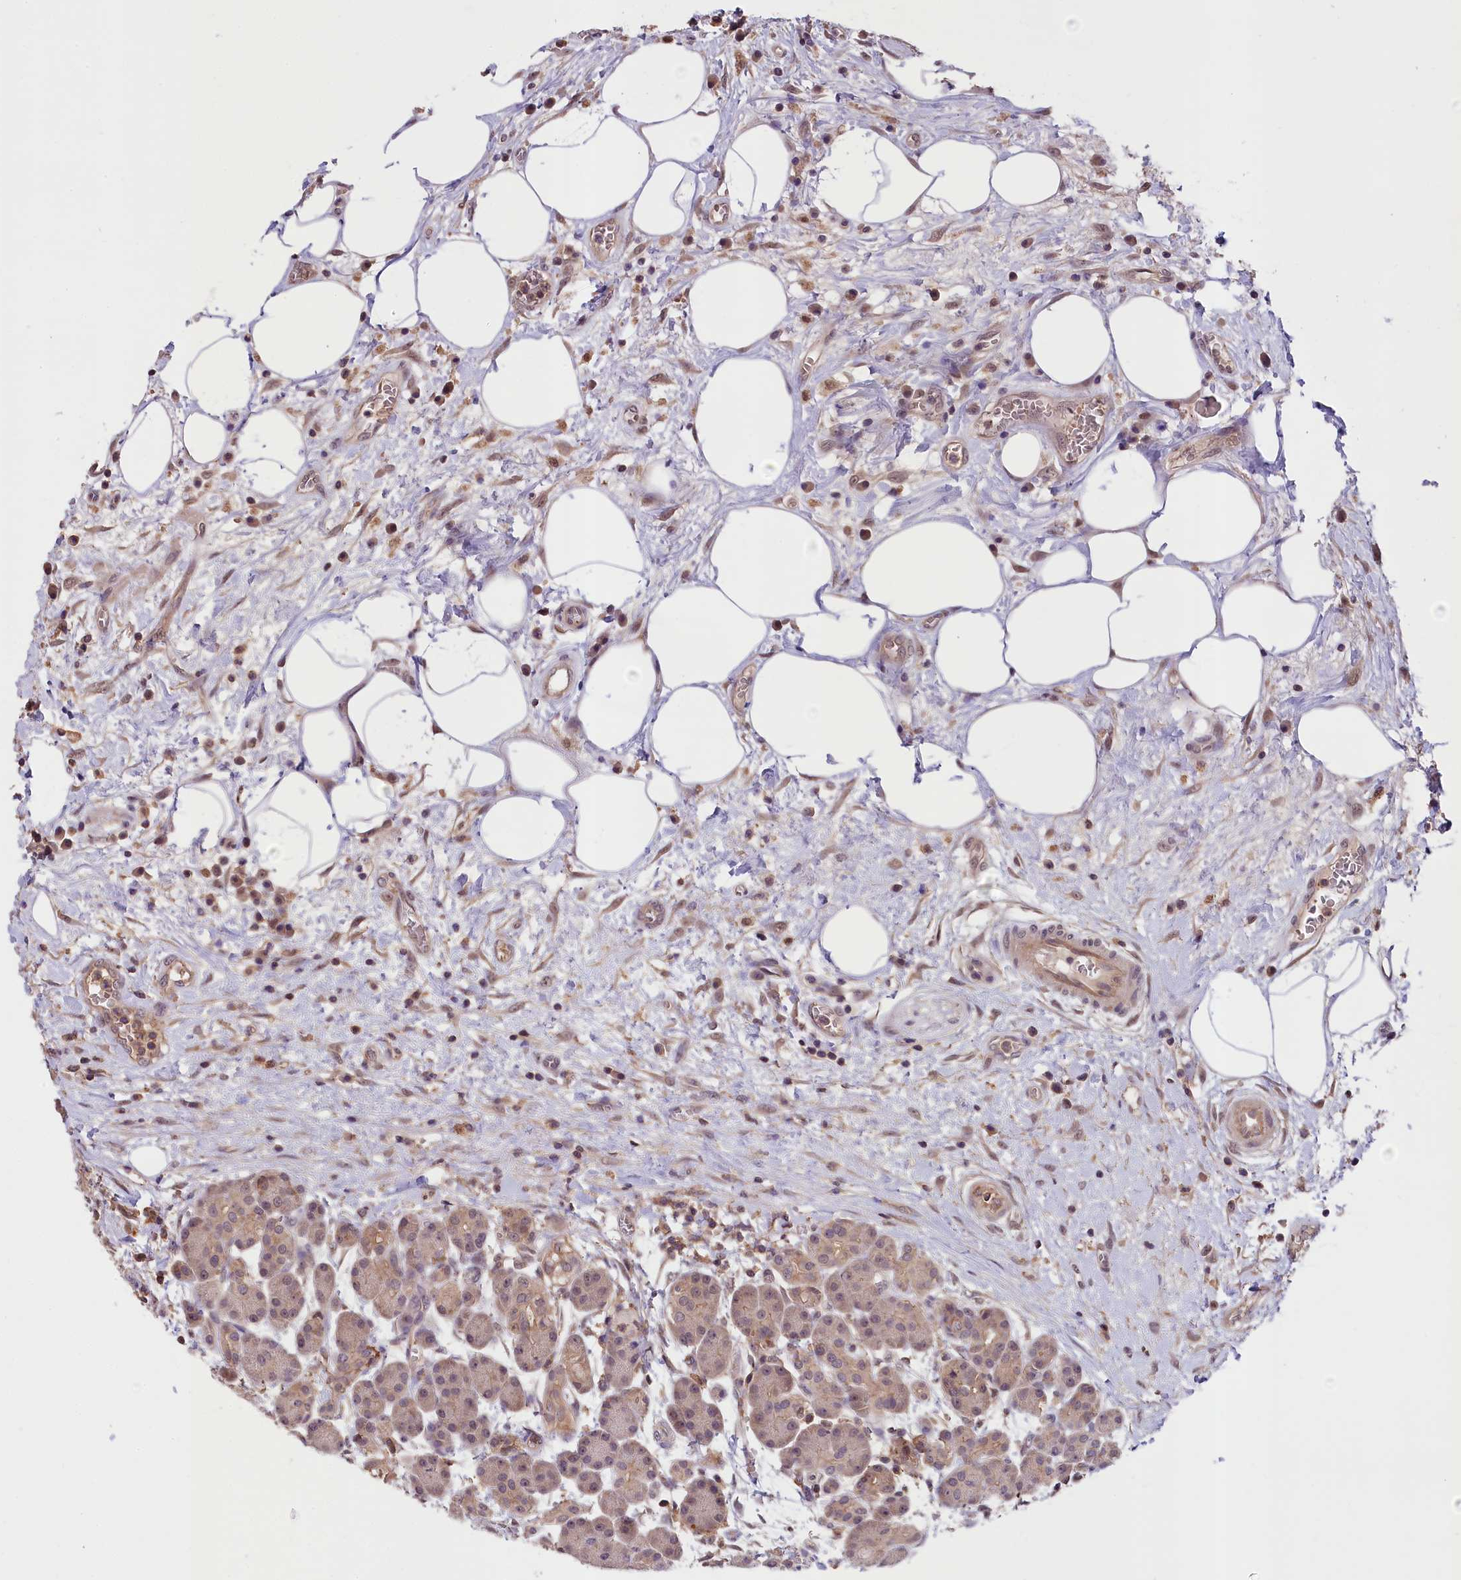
{"staining": {"intensity": "weak", "quantity": "25%-75%", "location": "cytoplasmic/membranous,nuclear"}, "tissue": "pancreas", "cell_type": "Exocrine glandular cells", "image_type": "normal", "snomed": [{"axis": "morphology", "description": "Normal tissue, NOS"}, {"axis": "topography", "description": "Pancreas"}], "caption": "Immunohistochemistry of normal pancreas displays low levels of weak cytoplasmic/membranous,nuclear positivity in approximately 25%-75% of exocrine glandular cells.", "gene": "SKIDA1", "patient": {"sex": "male", "age": 63}}